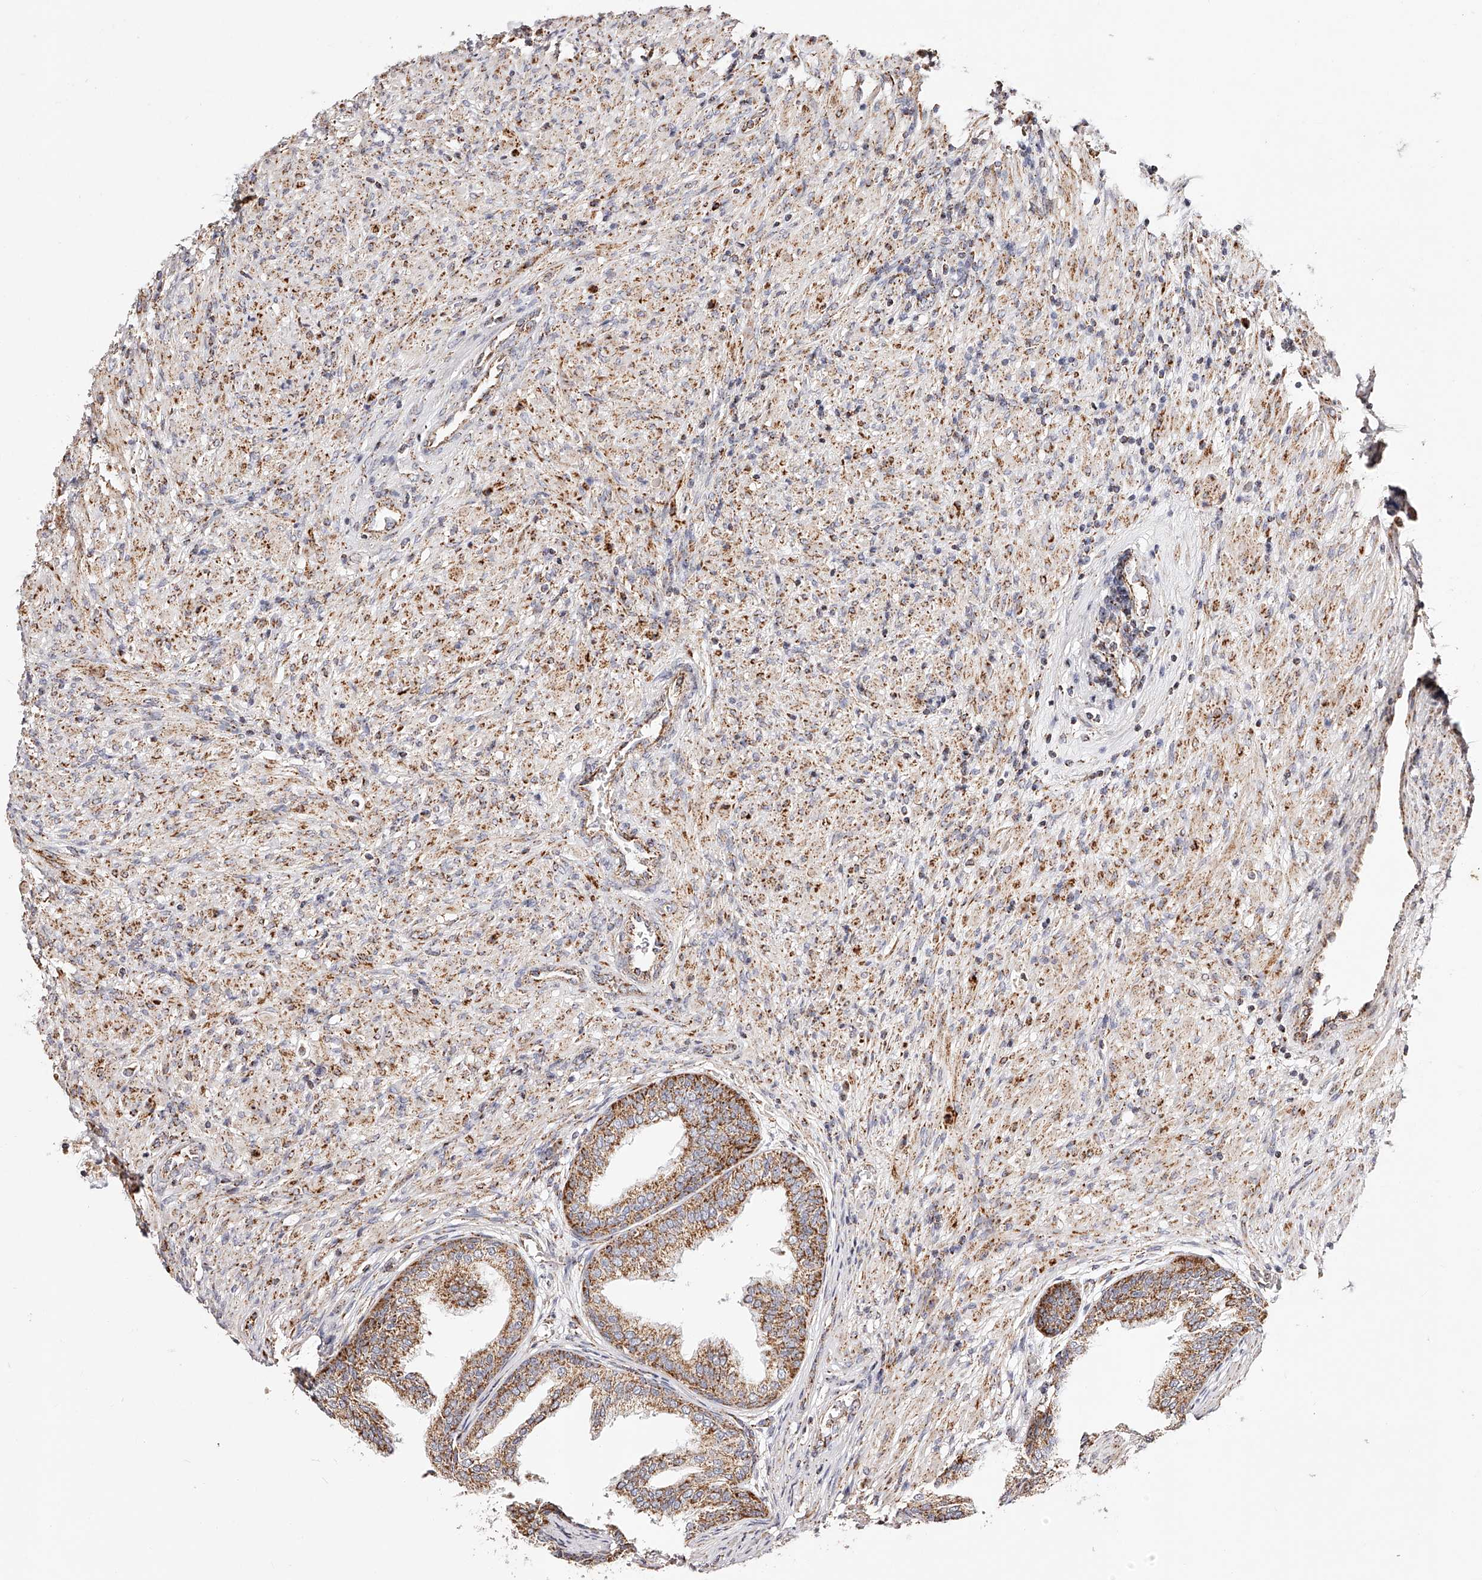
{"staining": {"intensity": "moderate", "quantity": ">75%", "location": "cytoplasmic/membranous"}, "tissue": "prostate", "cell_type": "Glandular cells", "image_type": "normal", "snomed": [{"axis": "morphology", "description": "Normal tissue, NOS"}, {"axis": "topography", "description": "Prostate"}], "caption": "IHC (DAB) staining of benign prostate shows moderate cytoplasmic/membranous protein expression in about >75% of glandular cells.", "gene": "NDUFV3", "patient": {"sex": "male", "age": 76}}